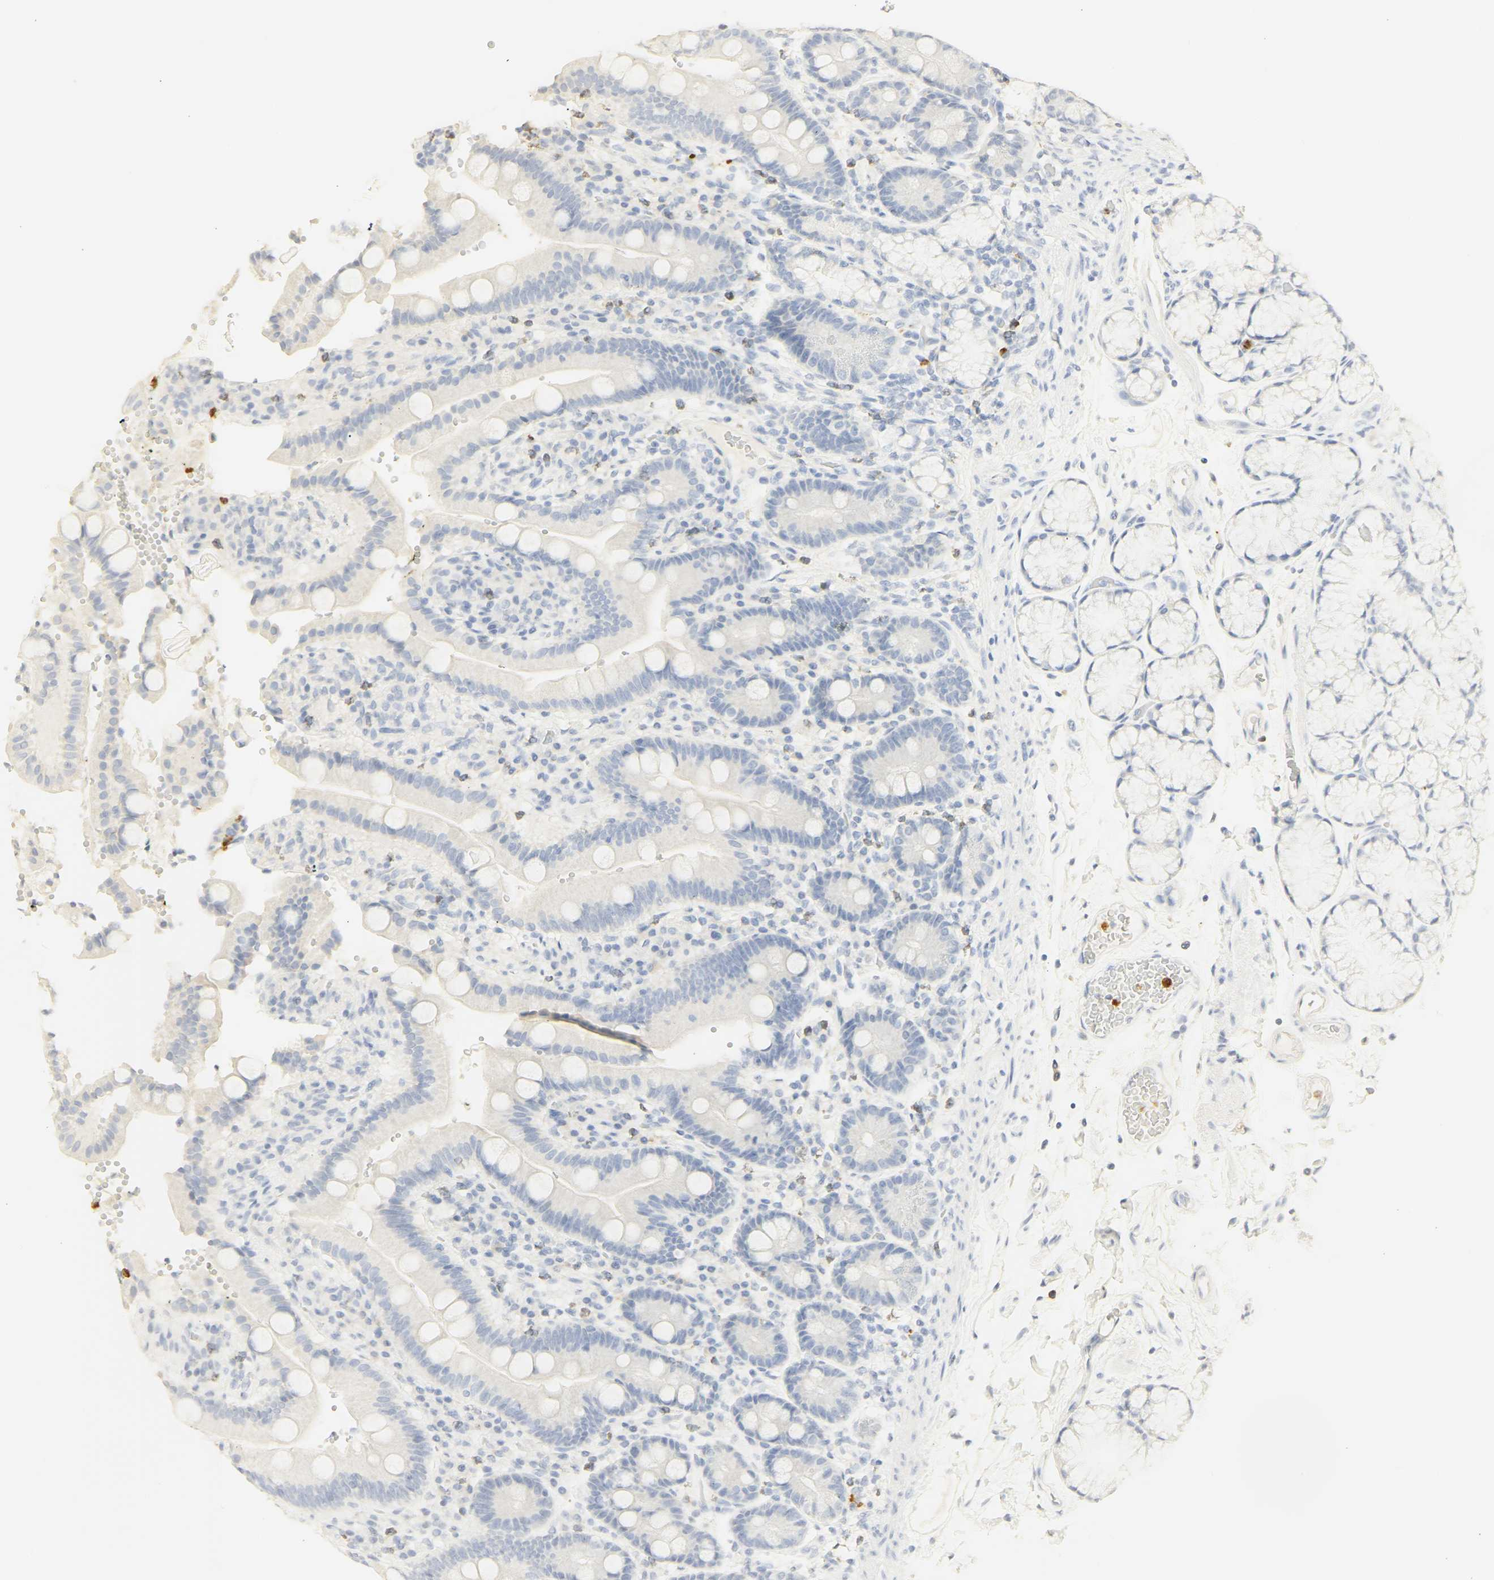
{"staining": {"intensity": "negative", "quantity": "none", "location": "none"}, "tissue": "duodenum", "cell_type": "Glandular cells", "image_type": "normal", "snomed": [{"axis": "morphology", "description": "Normal tissue, NOS"}, {"axis": "topography", "description": "Small intestine, NOS"}], "caption": "Image shows no protein expression in glandular cells of normal duodenum.", "gene": "MPO", "patient": {"sex": "female", "age": 71}}